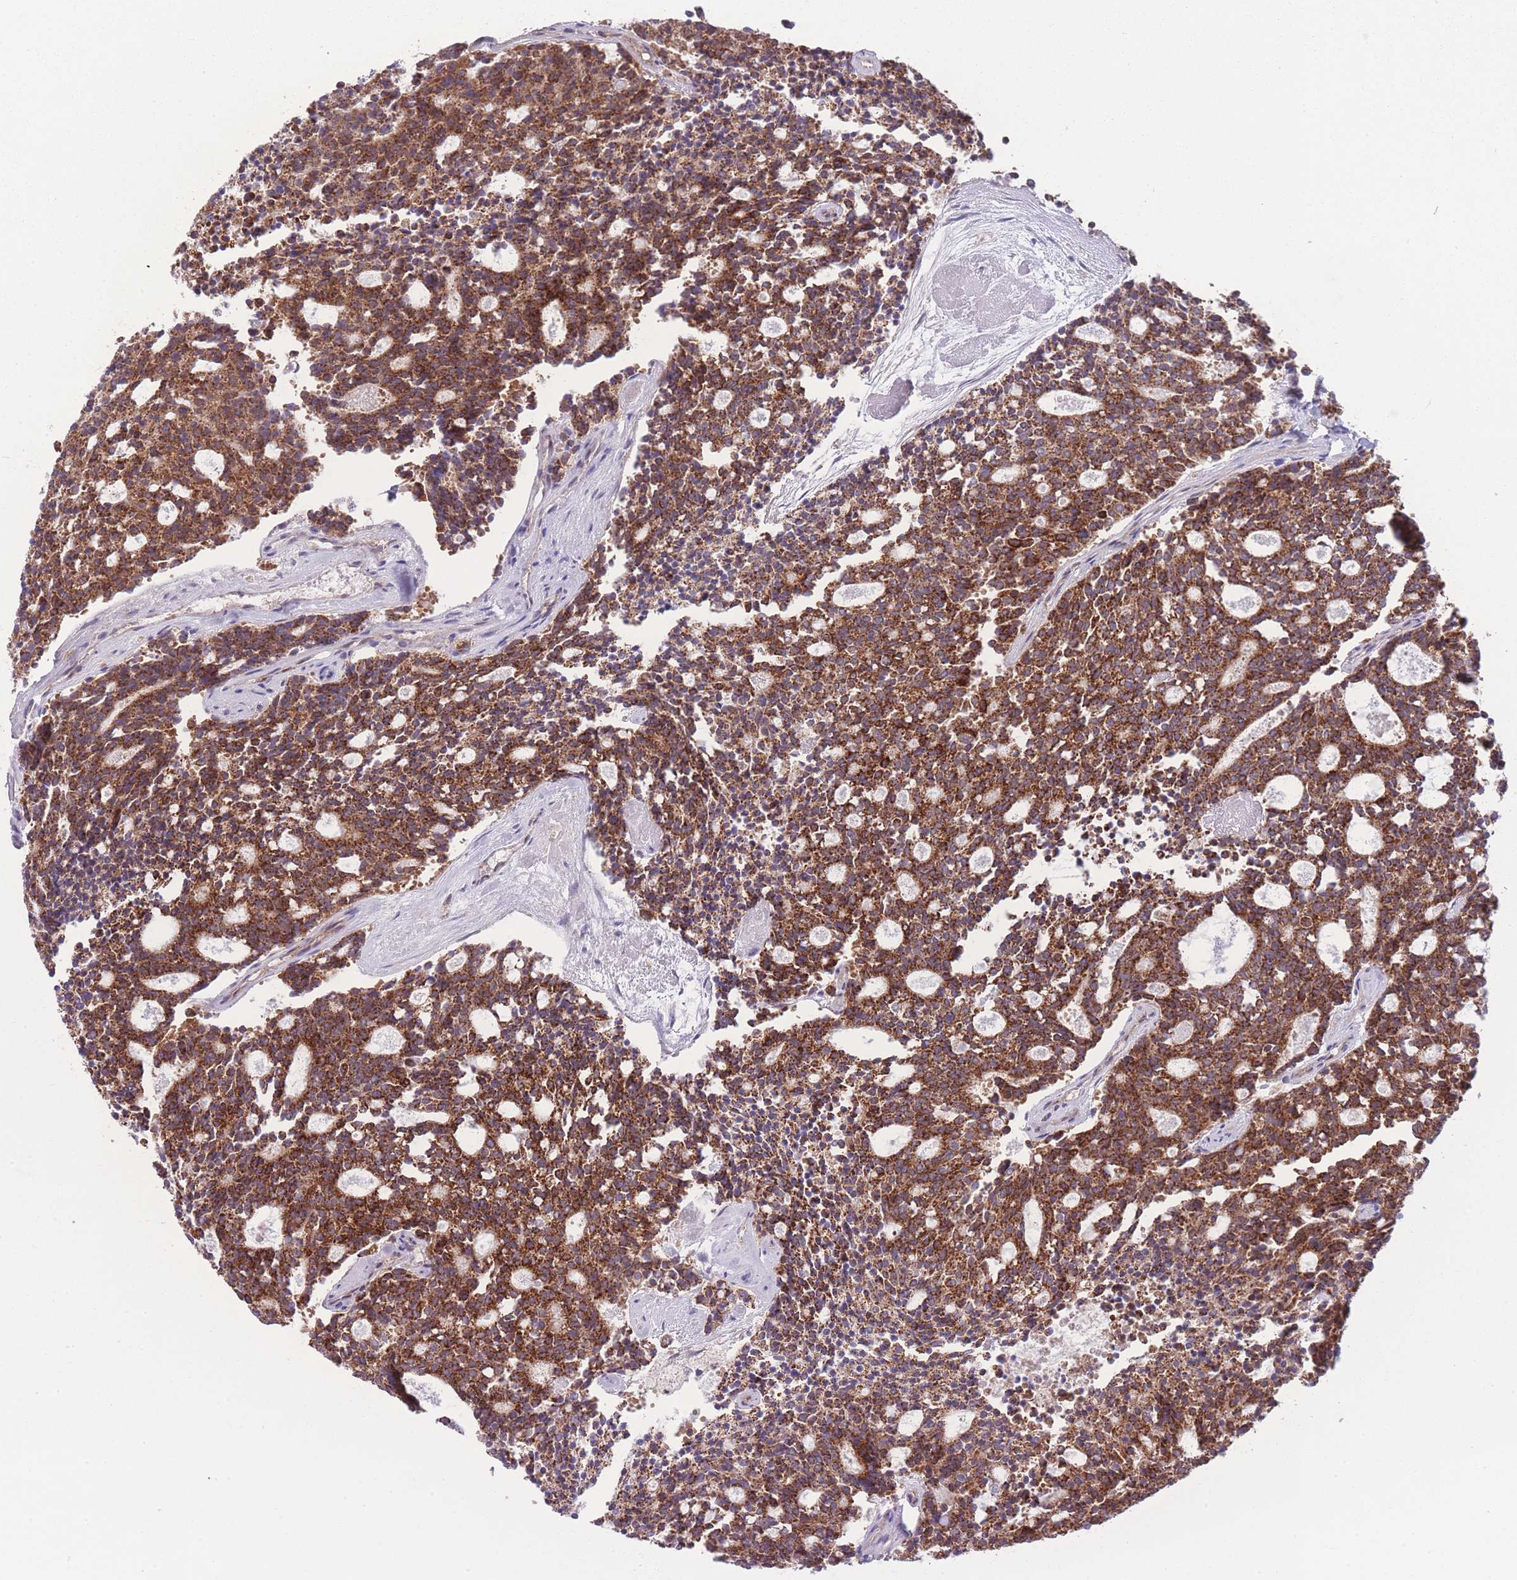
{"staining": {"intensity": "strong", "quantity": ">75%", "location": "cytoplasmic/membranous"}, "tissue": "carcinoid", "cell_type": "Tumor cells", "image_type": "cancer", "snomed": [{"axis": "morphology", "description": "Carcinoid, malignant, NOS"}, {"axis": "topography", "description": "Pancreas"}], "caption": "Protein analysis of malignant carcinoid tissue reveals strong cytoplasmic/membranous expression in approximately >75% of tumor cells.", "gene": "CCT6B", "patient": {"sex": "female", "age": 54}}